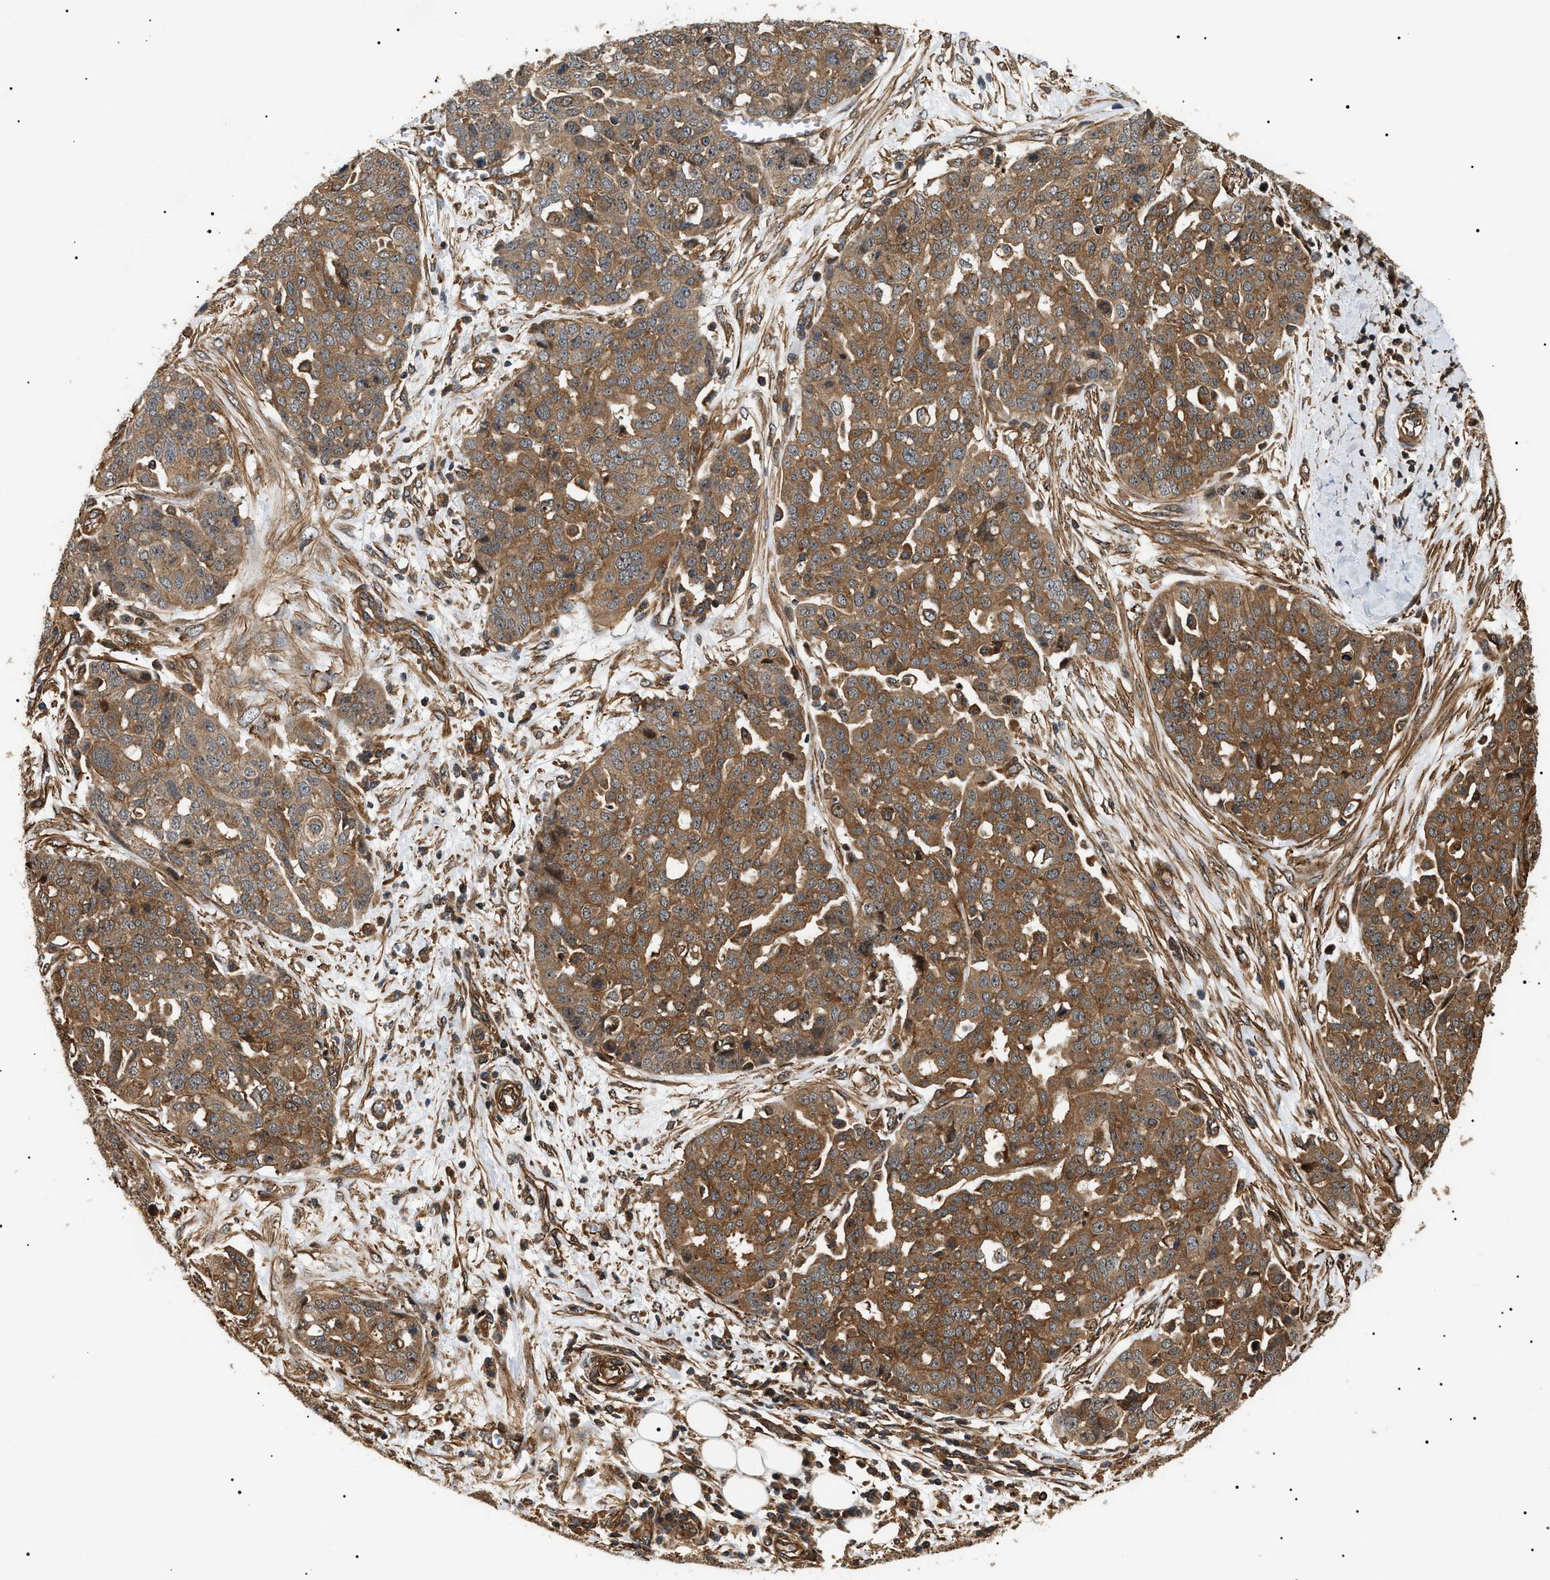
{"staining": {"intensity": "moderate", "quantity": ">75%", "location": "cytoplasmic/membranous"}, "tissue": "ovarian cancer", "cell_type": "Tumor cells", "image_type": "cancer", "snomed": [{"axis": "morphology", "description": "Cystadenocarcinoma, serous, NOS"}, {"axis": "topography", "description": "Soft tissue"}, {"axis": "topography", "description": "Ovary"}], "caption": "Moderate cytoplasmic/membranous staining is identified in about >75% of tumor cells in ovarian cancer (serous cystadenocarcinoma). (brown staining indicates protein expression, while blue staining denotes nuclei).", "gene": "SH3GLB2", "patient": {"sex": "female", "age": 57}}